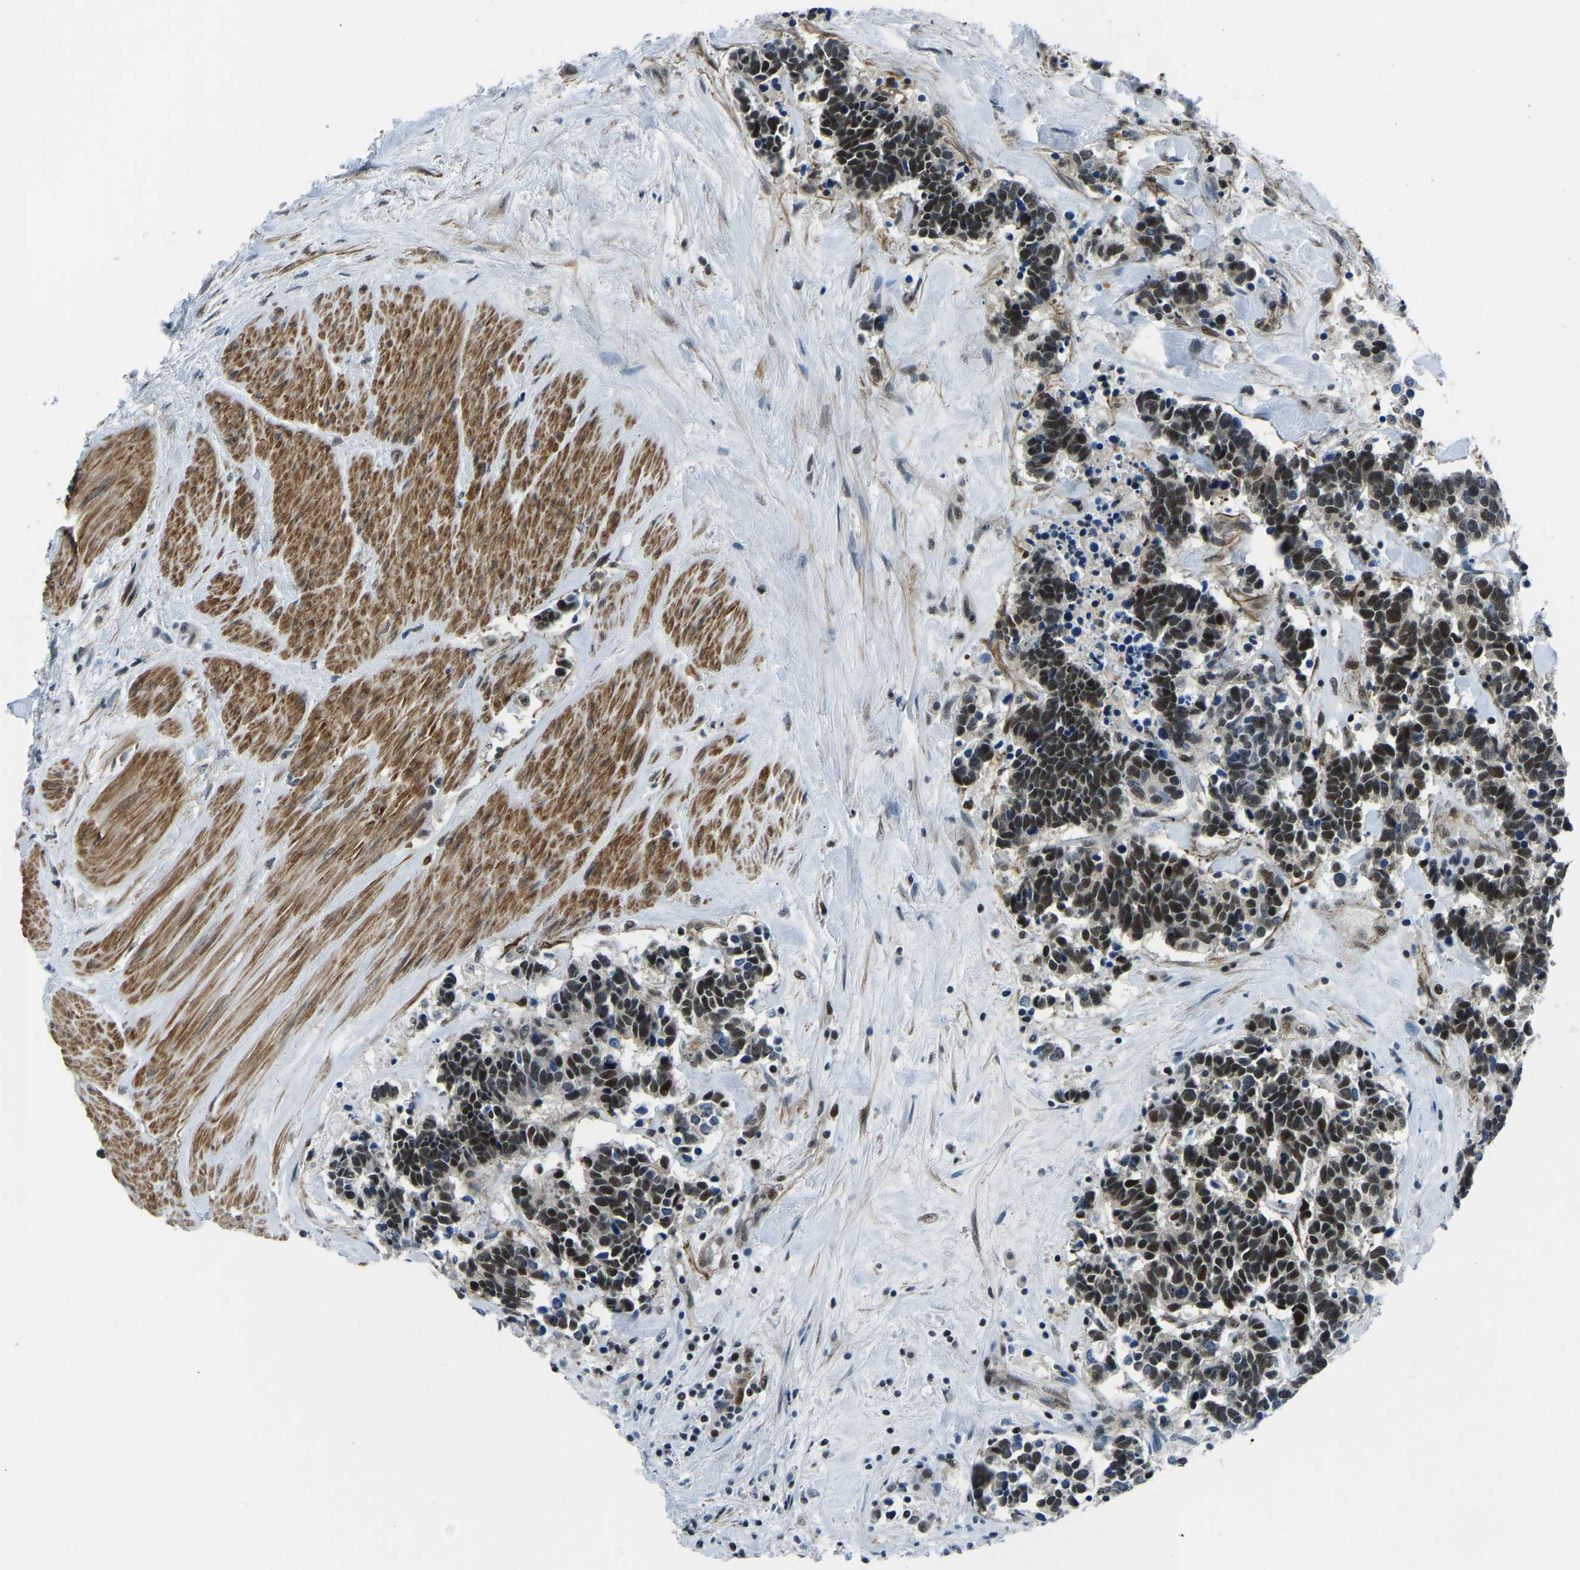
{"staining": {"intensity": "strong", "quantity": ">75%", "location": "nuclear"}, "tissue": "carcinoid", "cell_type": "Tumor cells", "image_type": "cancer", "snomed": [{"axis": "morphology", "description": "Carcinoma, NOS"}, {"axis": "morphology", "description": "Carcinoid, malignant, NOS"}, {"axis": "topography", "description": "Urinary bladder"}], "caption": "Brown immunohistochemical staining in human carcinoid shows strong nuclear expression in approximately >75% of tumor cells.", "gene": "PRCC", "patient": {"sex": "male", "age": 57}}